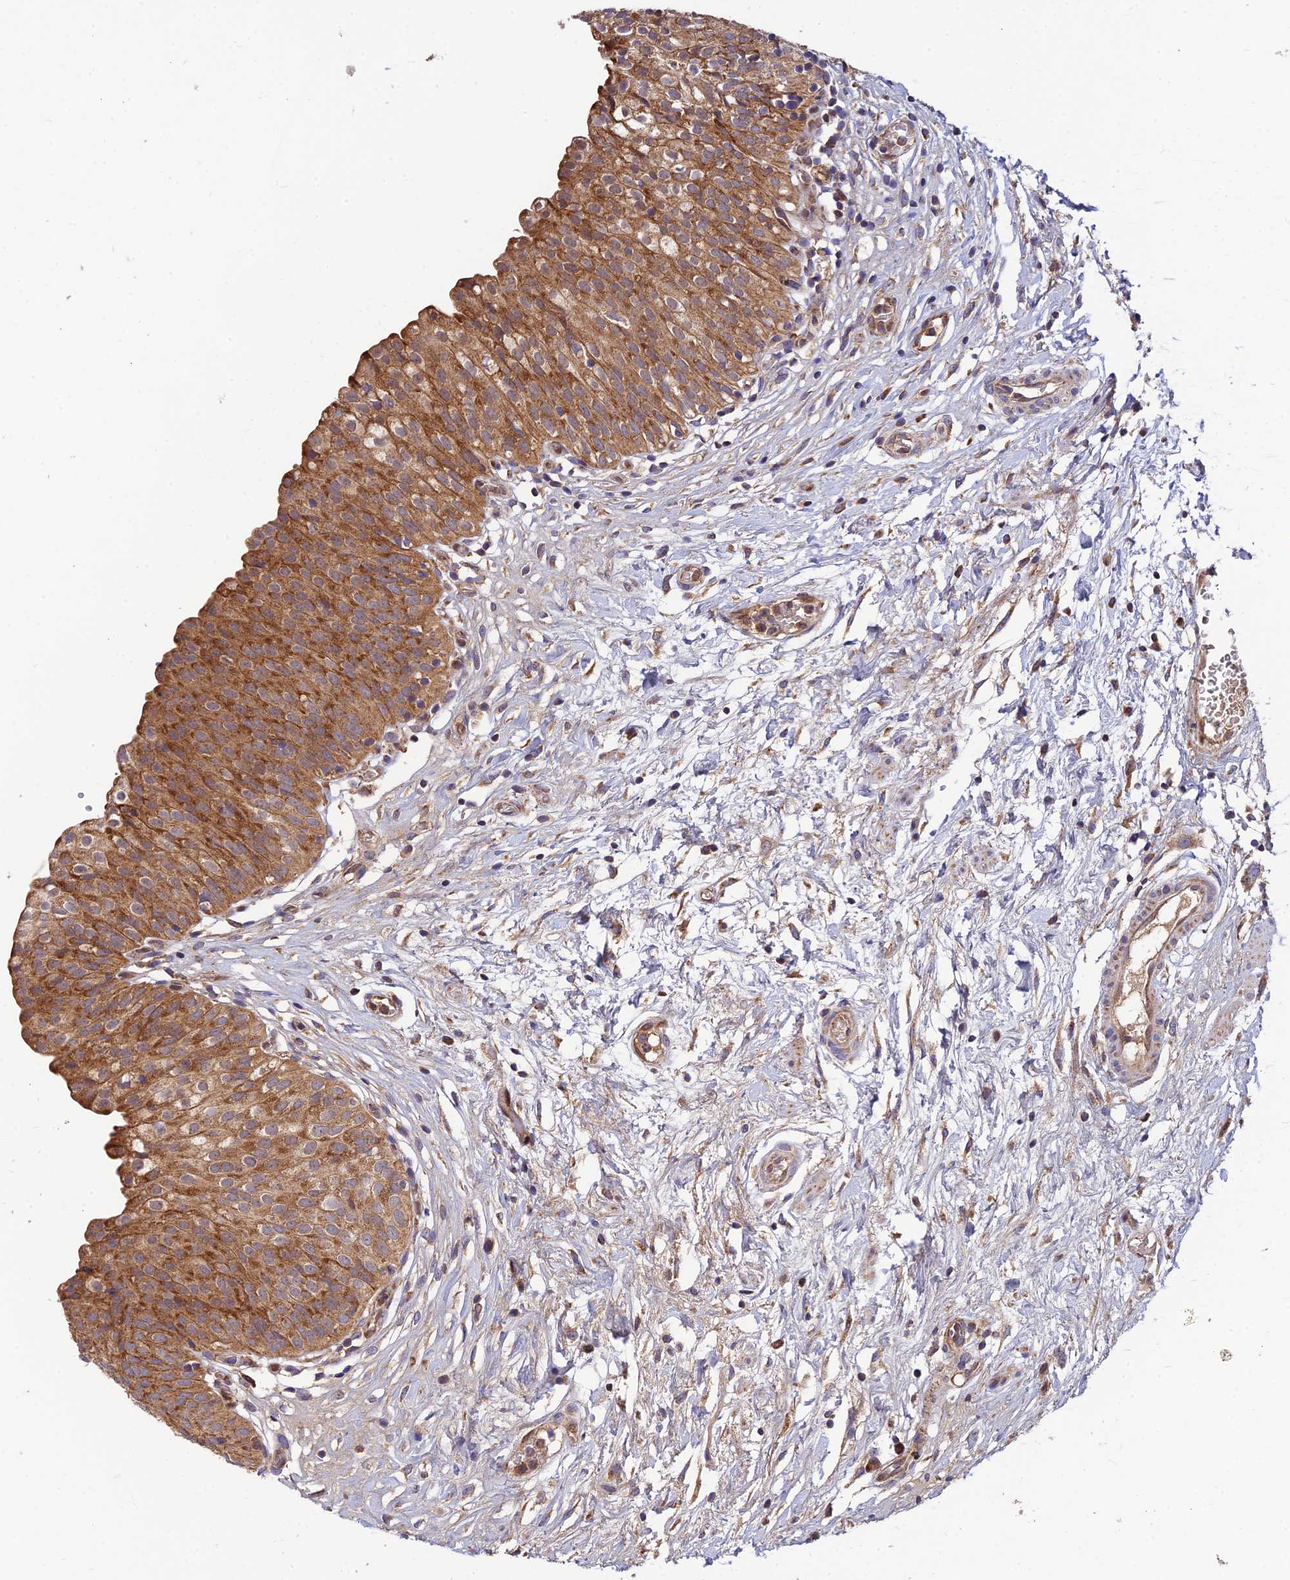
{"staining": {"intensity": "moderate", "quantity": ">75%", "location": "cytoplasmic/membranous"}, "tissue": "urinary bladder", "cell_type": "Urothelial cells", "image_type": "normal", "snomed": [{"axis": "morphology", "description": "Normal tissue, NOS"}, {"axis": "topography", "description": "Urinary bladder"}], "caption": "Urothelial cells exhibit medium levels of moderate cytoplasmic/membranous positivity in about >75% of cells in normal human urinary bladder. Using DAB (3,3'-diaminobenzidine) (brown) and hematoxylin (blue) stains, captured at high magnification using brightfield microscopy.", "gene": "PODNL1", "patient": {"sex": "male", "age": 55}}